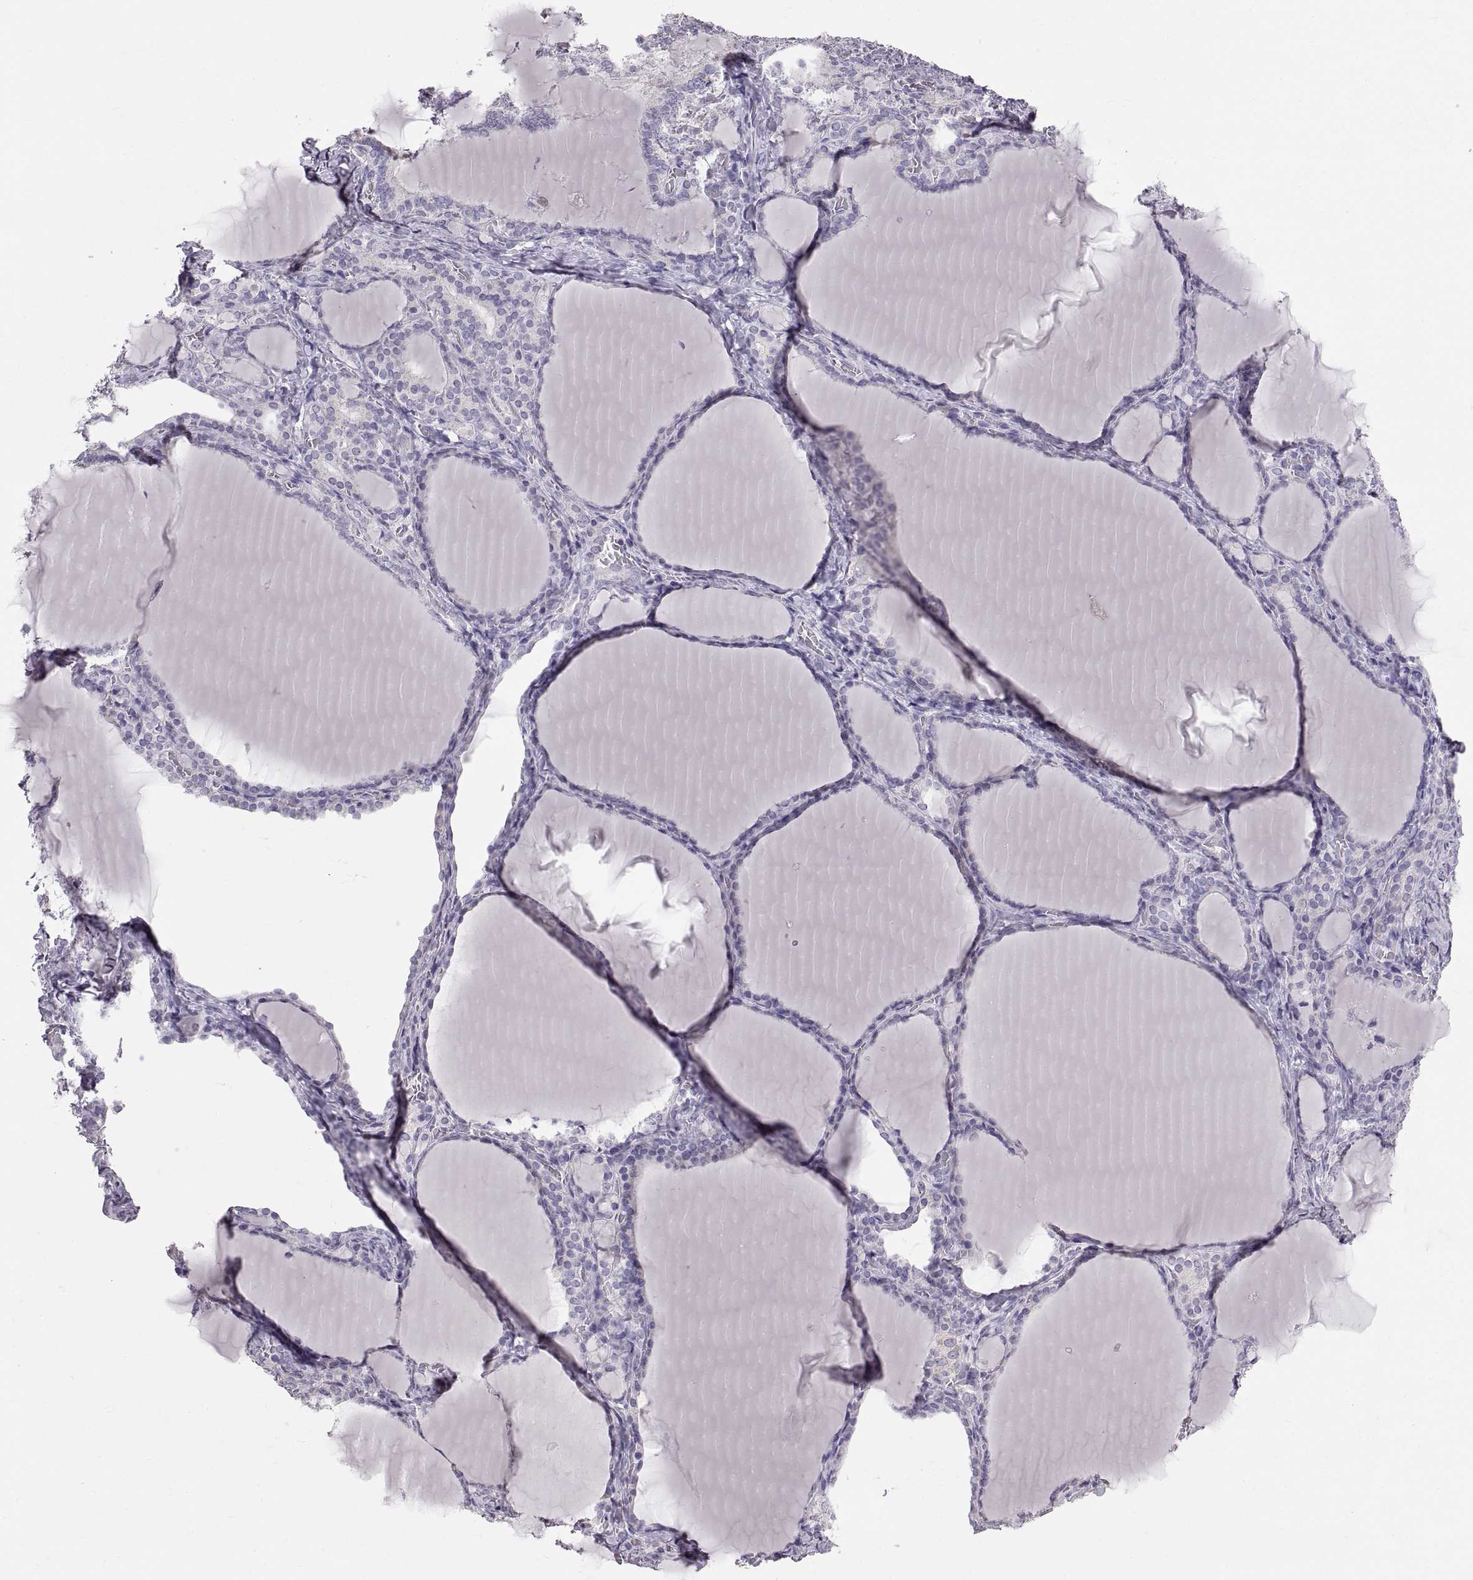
{"staining": {"intensity": "negative", "quantity": "none", "location": "none"}, "tissue": "thyroid gland", "cell_type": "Glandular cells", "image_type": "normal", "snomed": [{"axis": "morphology", "description": "Normal tissue, NOS"}, {"axis": "morphology", "description": "Hyperplasia, NOS"}, {"axis": "topography", "description": "Thyroid gland"}], "caption": "Micrograph shows no protein staining in glandular cells of unremarkable thyroid gland.", "gene": "WBP2NL", "patient": {"sex": "female", "age": 27}}